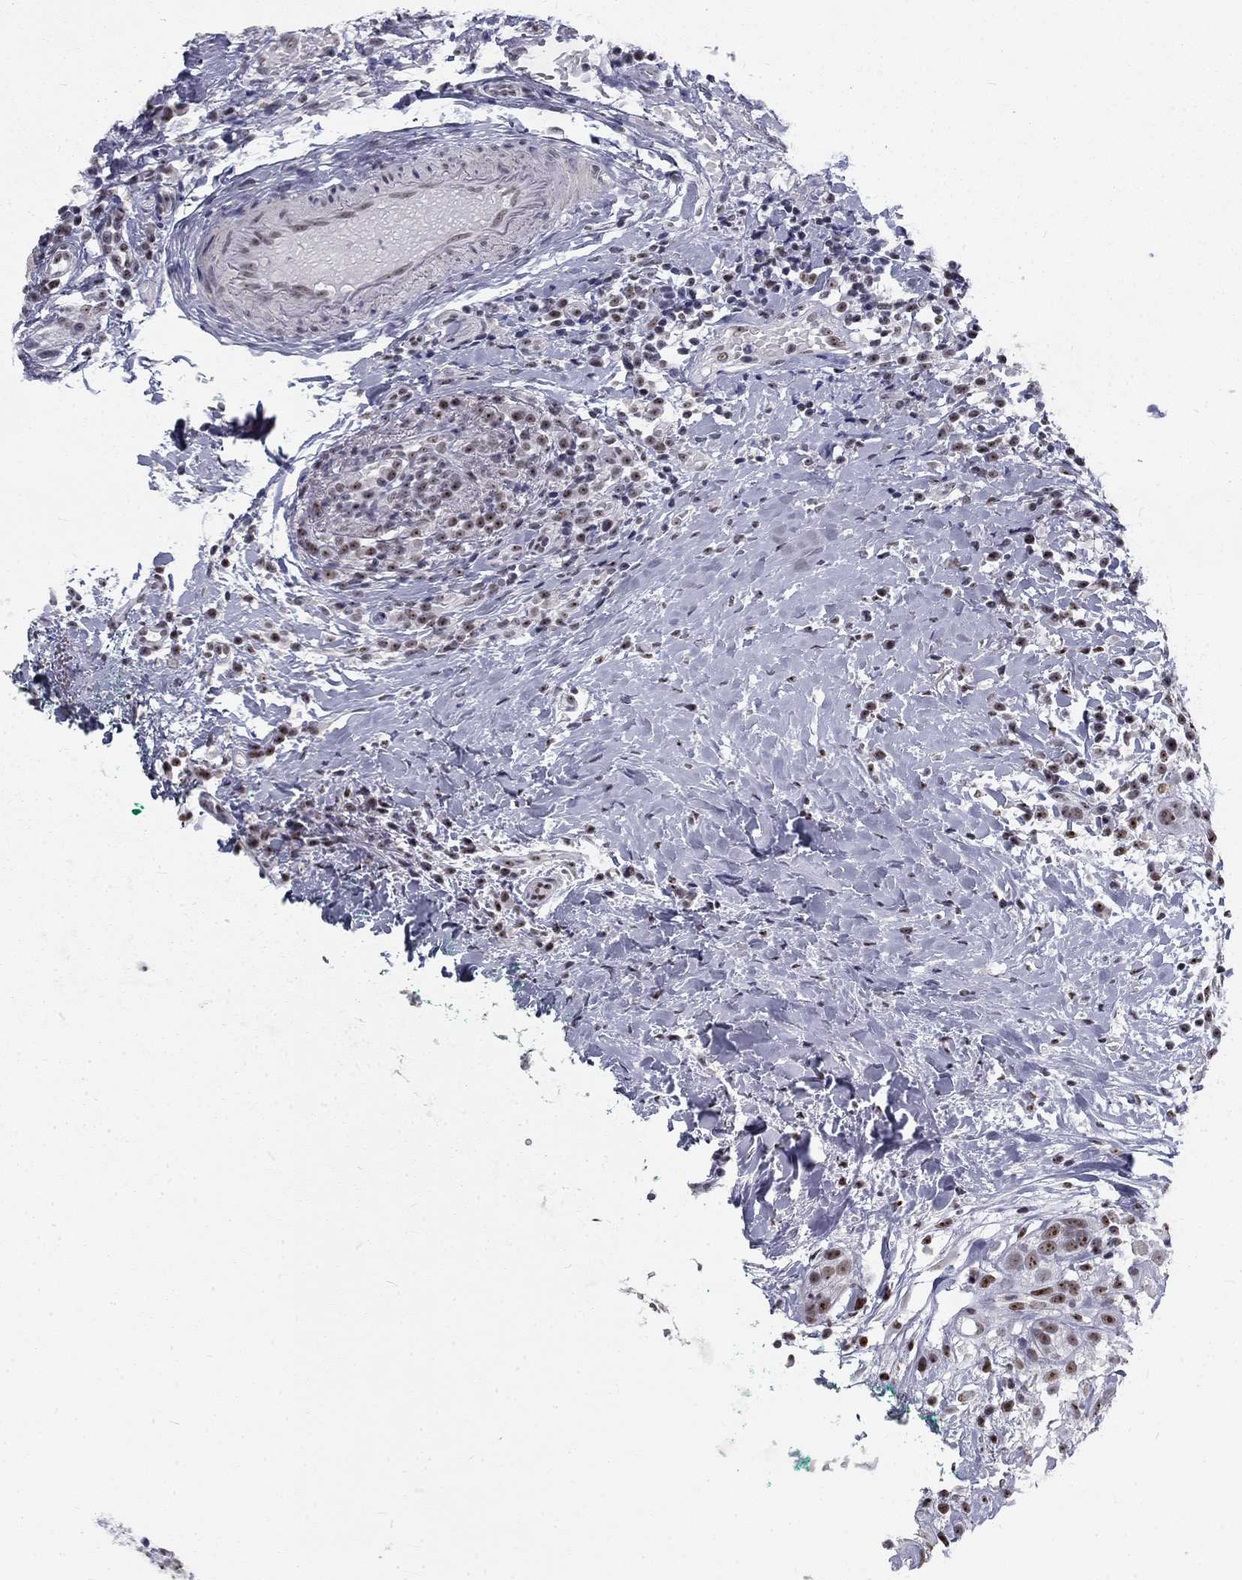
{"staining": {"intensity": "moderate", "quantity": "25%-75%", "location": "nuclear"}, "tissue": "head and neck cancer", "cell_type": "Tumor cells", "image_type": "cancer", "snomed": [{"axis": "morphology", "description": "Normal tissue, NOS"}, {"axis": "morphology", "description": "Squamous cell carcinoma, NOS"}, {"axis": "topography", "description": "Oral tissue"}, {"axis": "topography", "description": "Salivary gland"}, {"axis": "topography", "description": "Head-Neck"}], "caption": "Moderate nuclear staining is identified in about 25%-75% of tumor cells in head and neck cancer (squamous cell carcinoma).", "gene": "SNORC", "patient": {"sex": "female", "age": 62}}